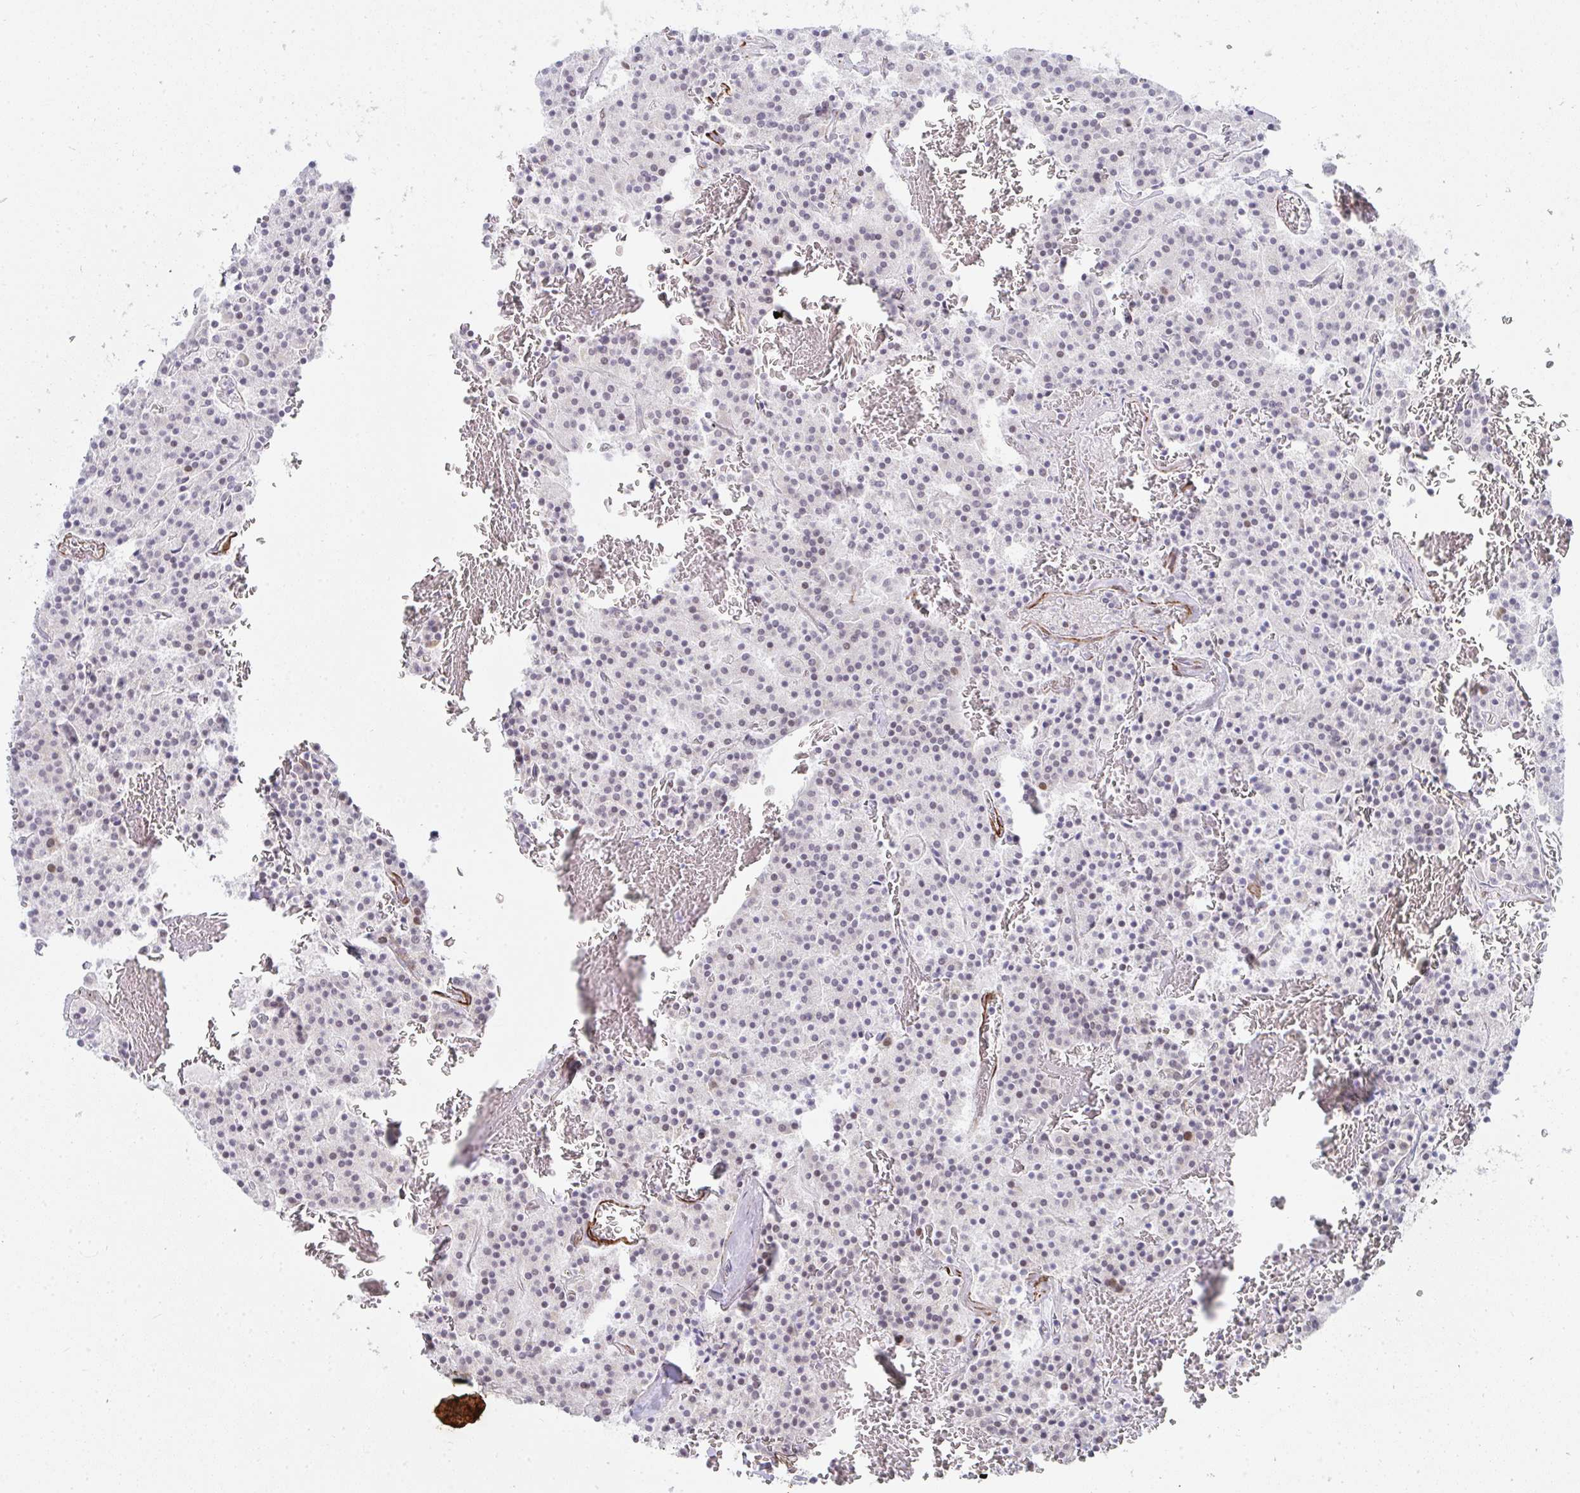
{"staining": {"intensity": "weak", "quantity": "<25%", "location": "nuclear"}, "tissue": "carcinoid", "cell_type": "Tumor cells", "image_type": "cancer", "snomed": [{"axis": "morphology", "description": "Carcinoid, malignant, NOS"}, {"axis": "topography", "description": "Lung"}], "caption": "This photomicrograph is of carcinoid (malignant) stained with IHC to label a protein in brown with the nuclei are counter-stained blue. There is no staining in tumor cells.", "gene": "GINS2", "patient": {"sex": "male", "age": 70}}